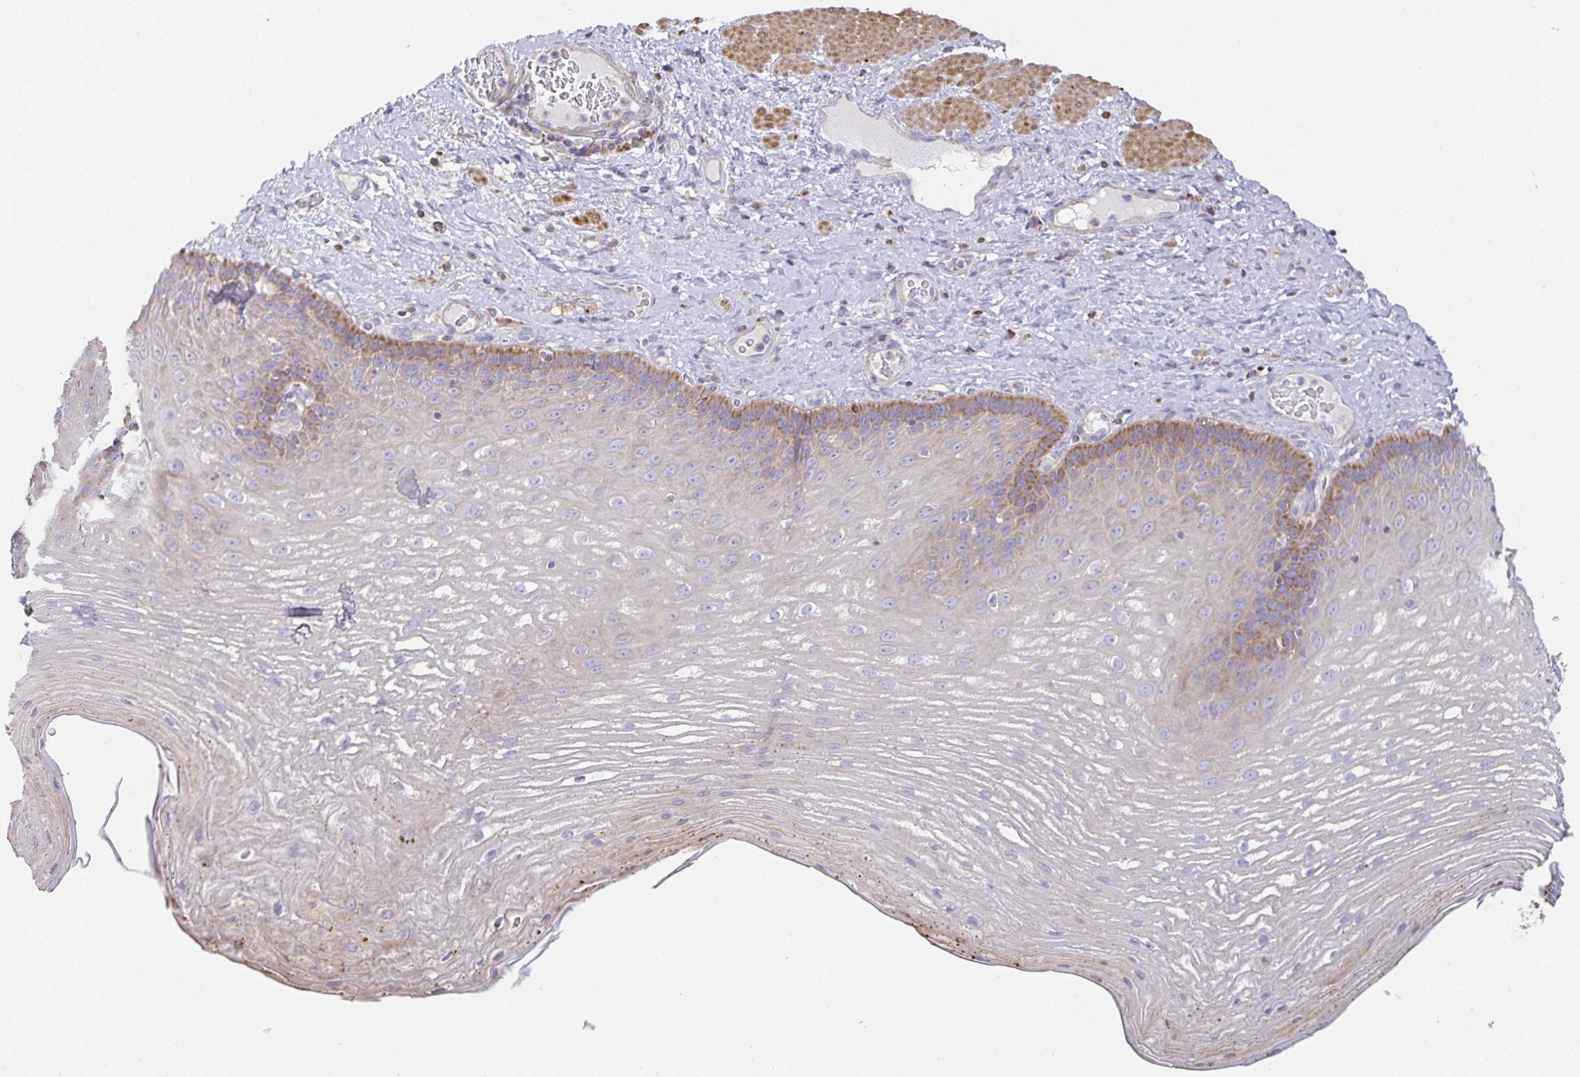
{"staining": {"intensity": "moderate", "quantity": "<25%", "location": "cytoplasmic/membranous"}, "tissue": "esophagus", "cell_type": "Squamous epithelial cells", "image_type": "normal", "snomed": [{"axis": "morphology", "description": "Normal tissue, NOS"}, {"axis": "topography", "description": "Esophagus"}], "caption": "Immunohistochemistry staining of benign esophagus, which displays low levels of moderate cytoplasmic/membranous expression in about <25% of squamous epithelial cells indicating moderate cytoplasmic/membranous protein staining. The staining was performed using DAB (3,3'-diaminobenzidine) (brown) for protein detection and nuclei were counterstained in hematoxylin (blue).", "gene": "FLRT3", "patient": {"sex": "male", "age": 62}}